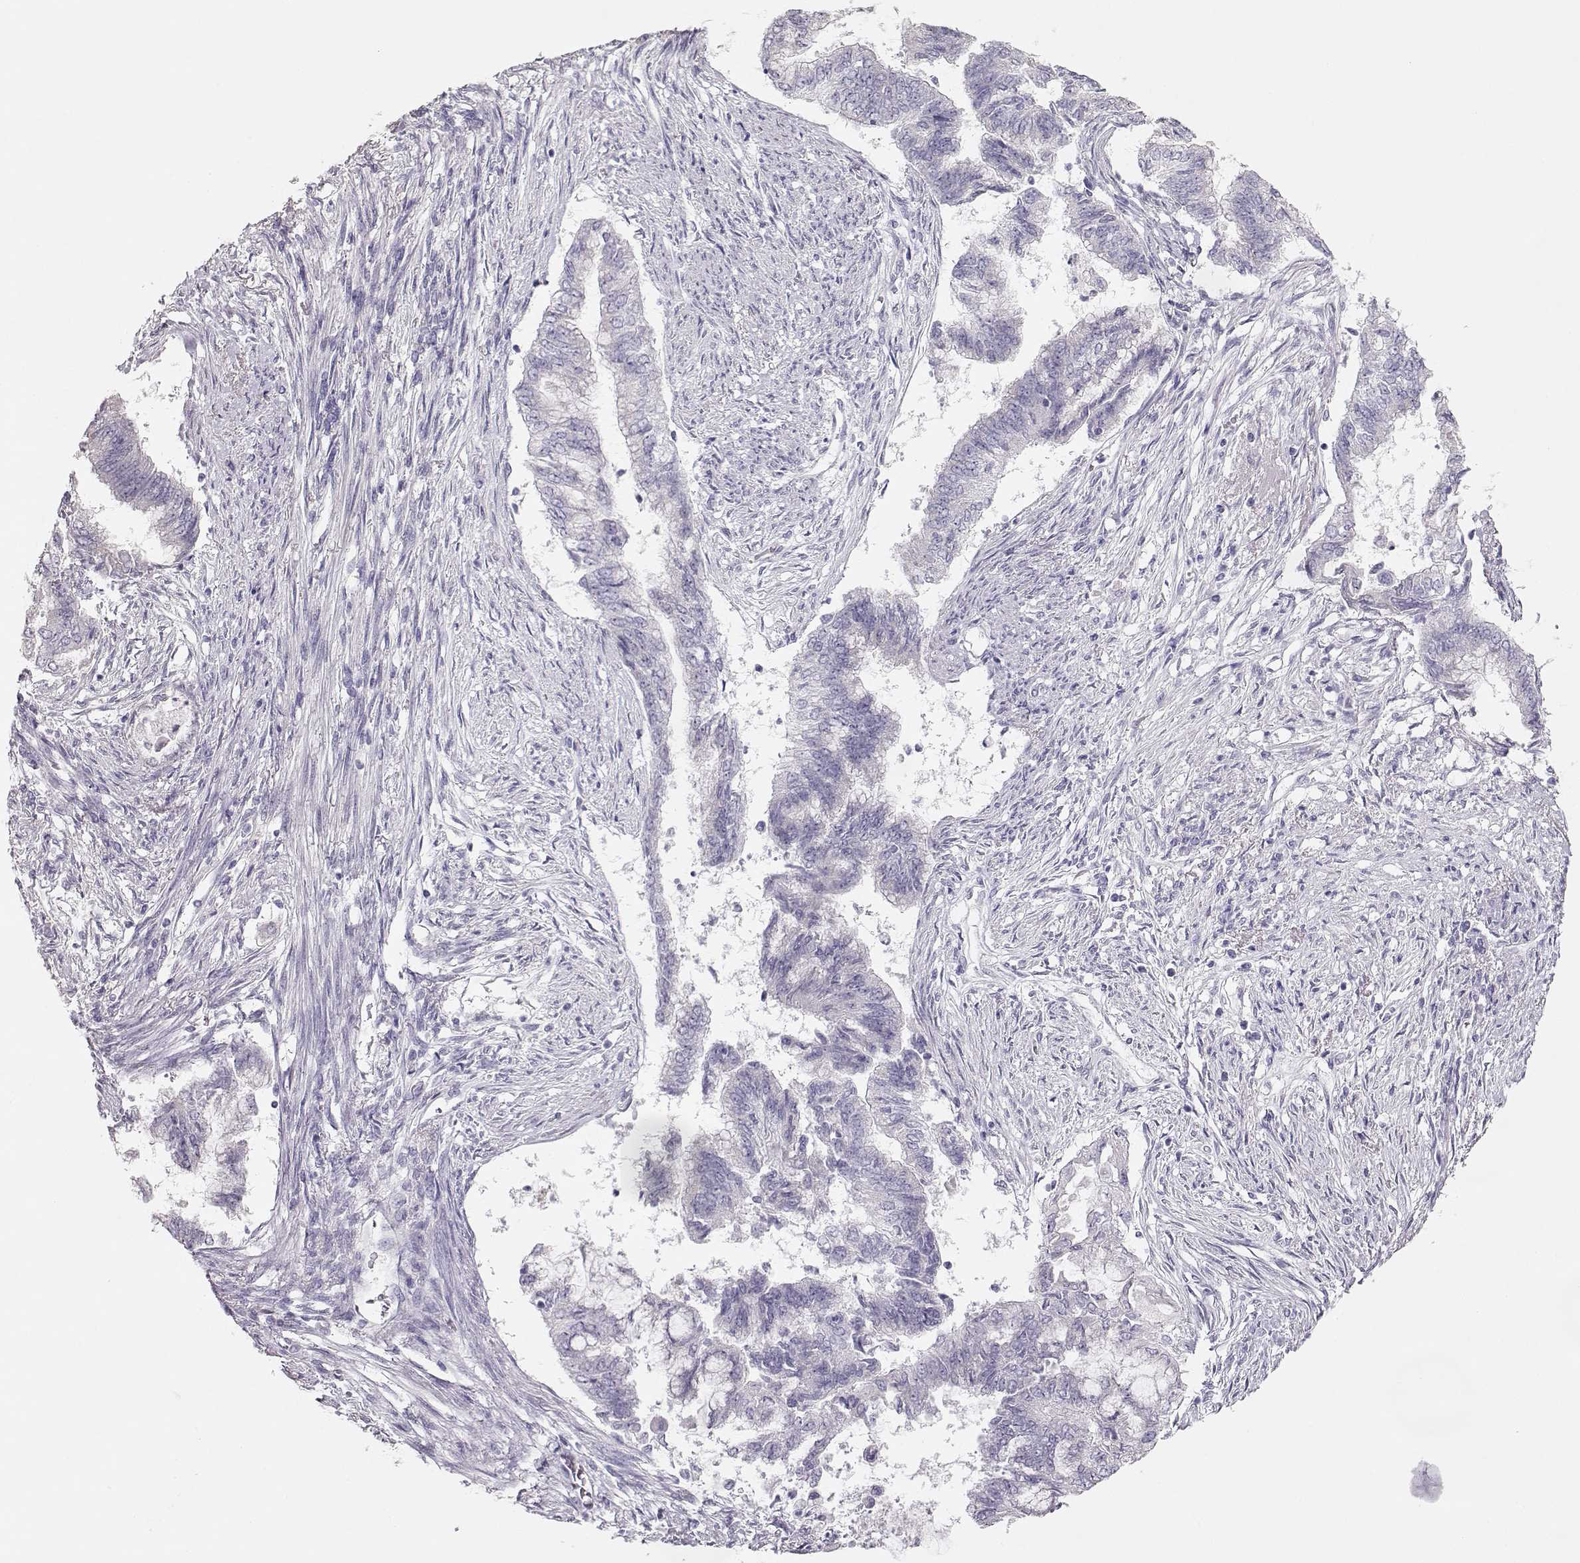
{"staining": {"intensity": "negative", "quantity": "none", "location": "none"}, "tissue": "endometrial cancer", "cell_type": "Tumor cells", "image_type": "cancer", "snomed": [{"axis": "morphology", "description": "Adenocarcinoma, NOS"}, {"axis": "topography", "description": "Endometrium"}], "caption": "Immunohistochemistry micrograph of neoplastic tissue: human adenocarcinoma (endometrial) stained with DAB displays no significant protein positivity in tumor cells.", "gene": "GLIPR1L2", "patient": {"sex": "female", "age": 65}}